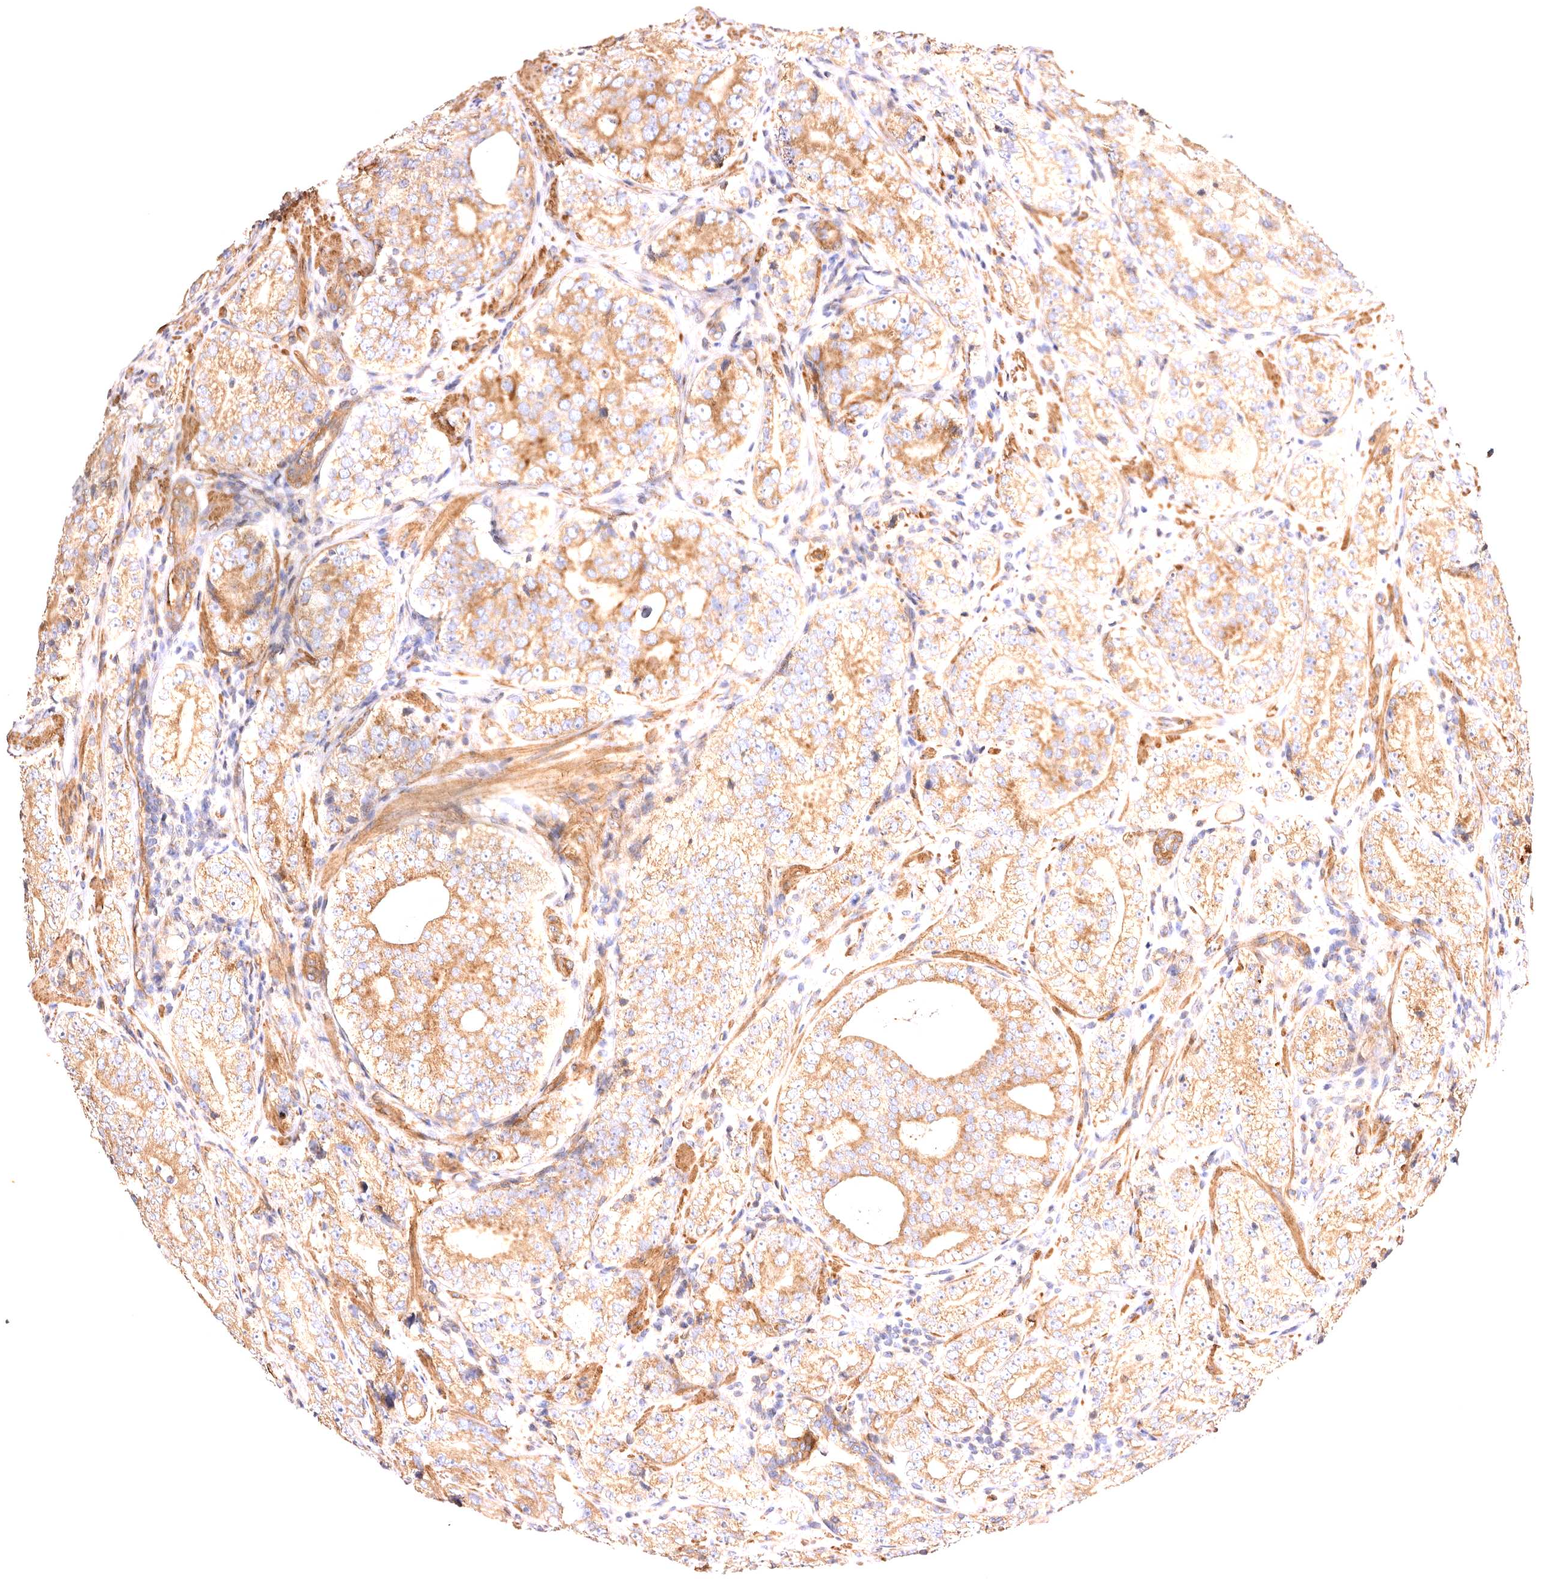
{"staining": {"intensity": "moderate", "quantity": ">75%", "location": "cytoplasmic/membranous"}, "tissue": "prostate cancer", "cell_type": "Tumor cells", "image_type": "cancer", "snomed": [{"axis": "morphology", "description": "Adenocarcinoma, High grade"}, {"axis": "topography", "description": "Prostate"}], "caption": "About >75% of tumor cells in human adenocarcinoma (high-grade) (prostate) display moderate cytoplasmic/membranous protein expression as visualized by brown immunohistochemical staining.", "gene": "VPS45", "patient": {"sex": "male", "age": 56}}